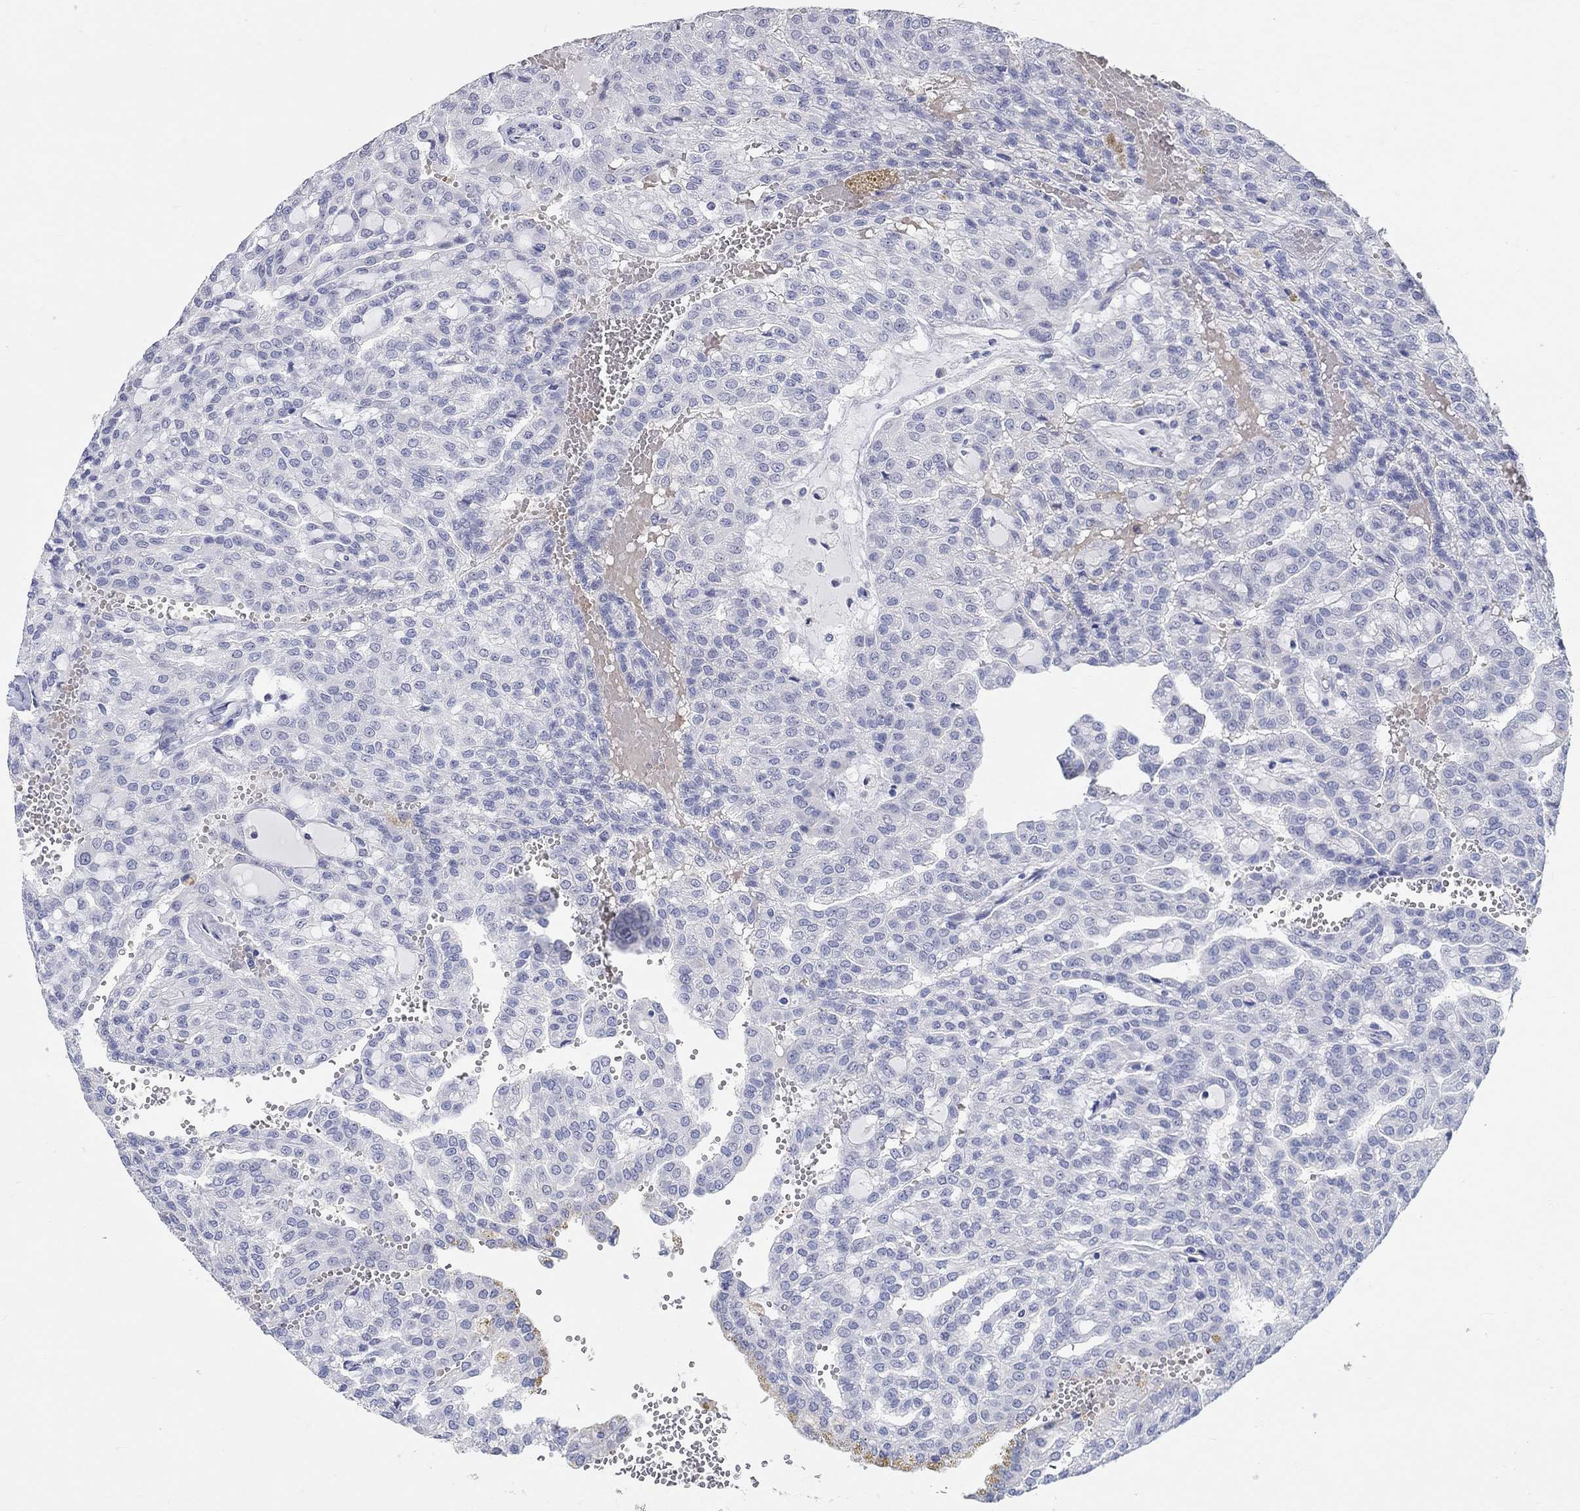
{"staining": {"intensity": "negative", "quantity": "none", "location": "none"}, "tissue": "renal cancer", "cell_type": "Tumor cells", "image_type": "cancer", "snomed": [{"axis": "morphology", "description": "Adenocarcinoma, NOS"}, {"axis": "topography", "description": "Kidney"}], "caption": "A high-resolution micrograph shows immunohistochemistry (IHC) staining of adenocarcinoma (renal), which demonstrates no significant staining in tumor cells.", "gene": "GRIA3", "patient": {"sex": "male", "age": 63}}